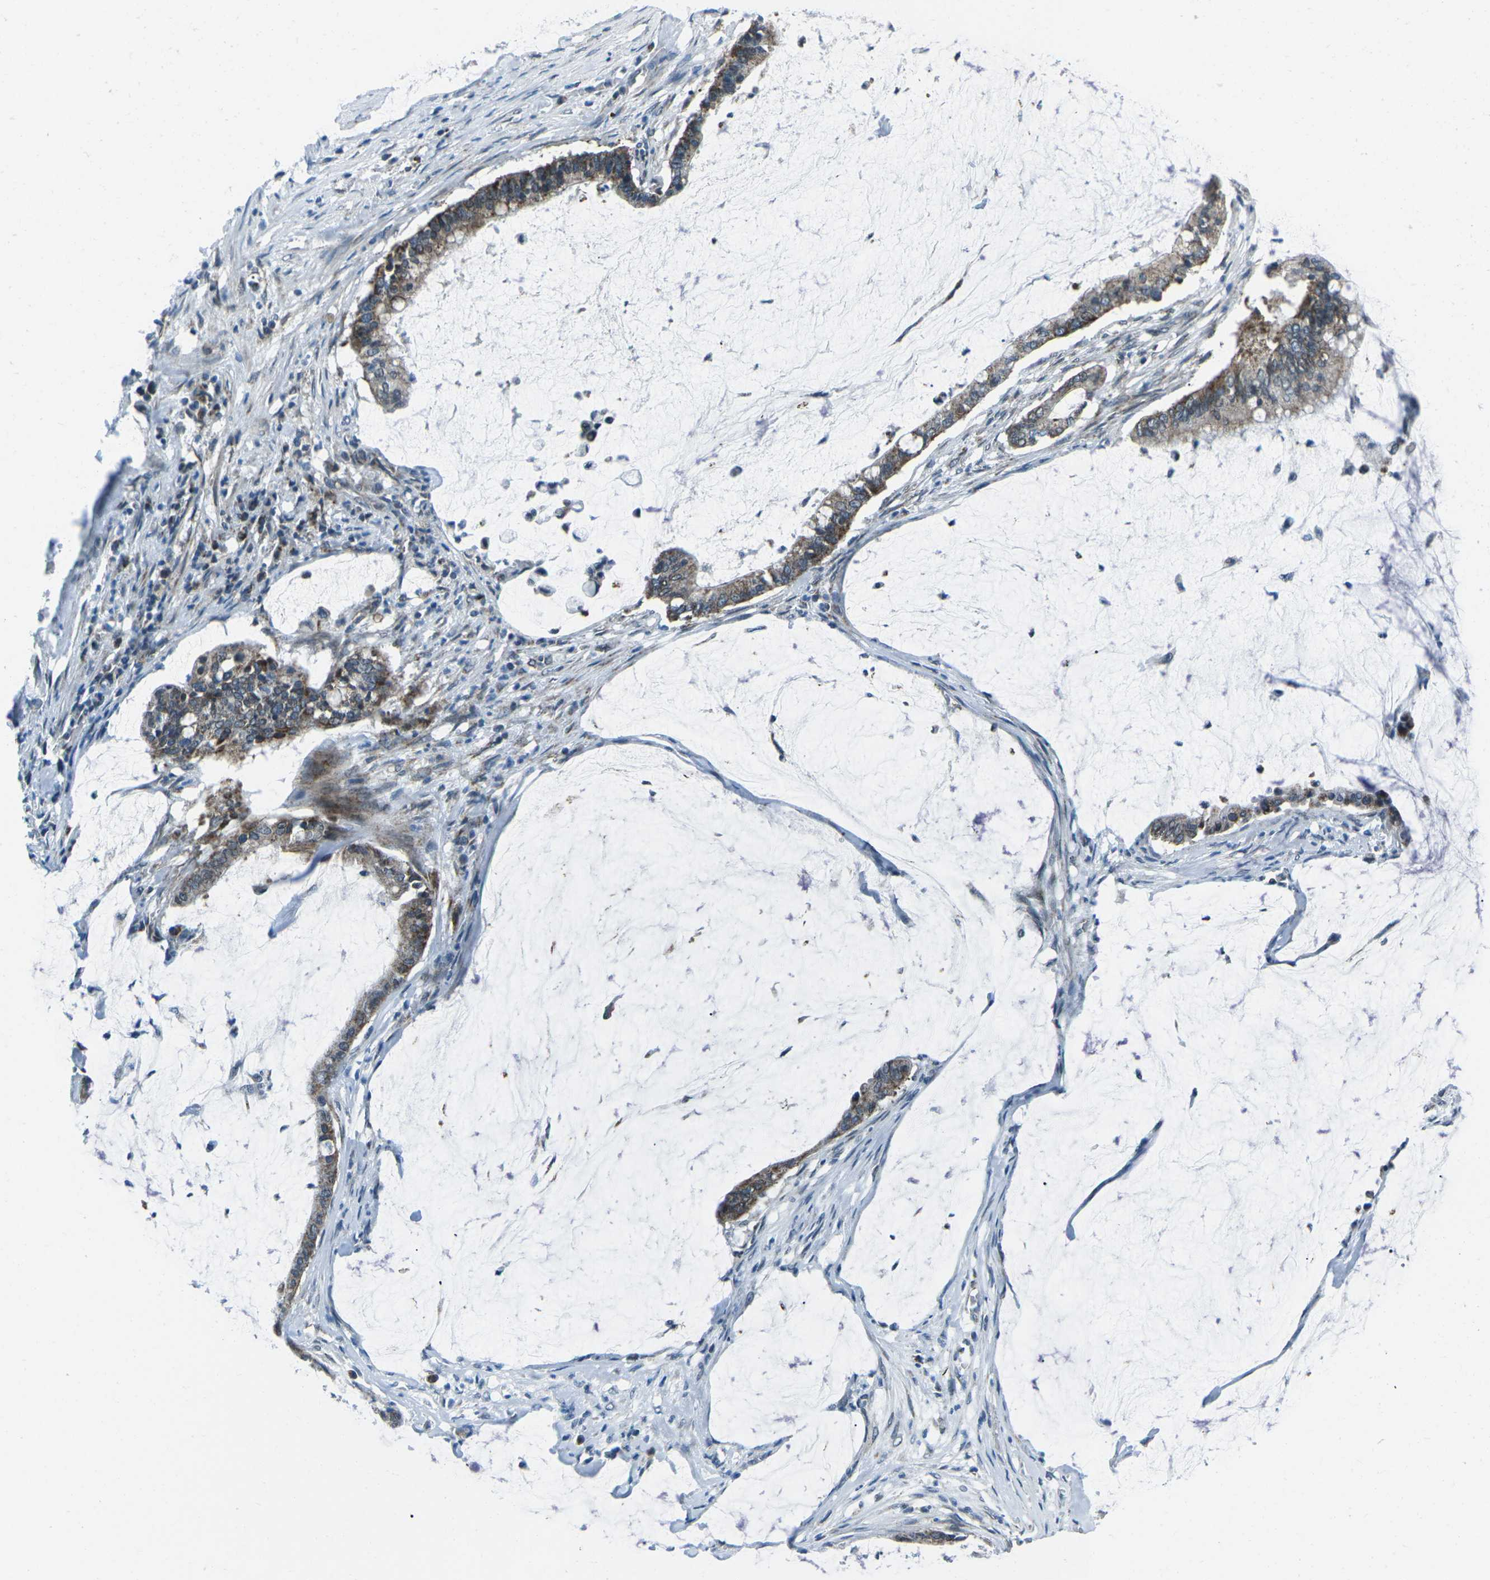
{"staining": {"intensity": "moderate", "quantity": ">75%", "location": "cytoplasmic/membranous"}, "tissue": "pancreatic cancer", "cell_type": "Tumor cells", "image_type": "cancer", "snomed": [{"axis": "morphology", "description": "Adenocarcinoma, NOS"}, {"axis": "topography", "description": "Pancreas"}], "caption": "This histopathology image reveals IHC staining of pancreatic adenocarcinoma, with medium moderate cytoplasmic/membranous positivity in approximately >75% of tumor cells.", "gene": "RFESD", "patient": {"sex": "male", "age": 41}}